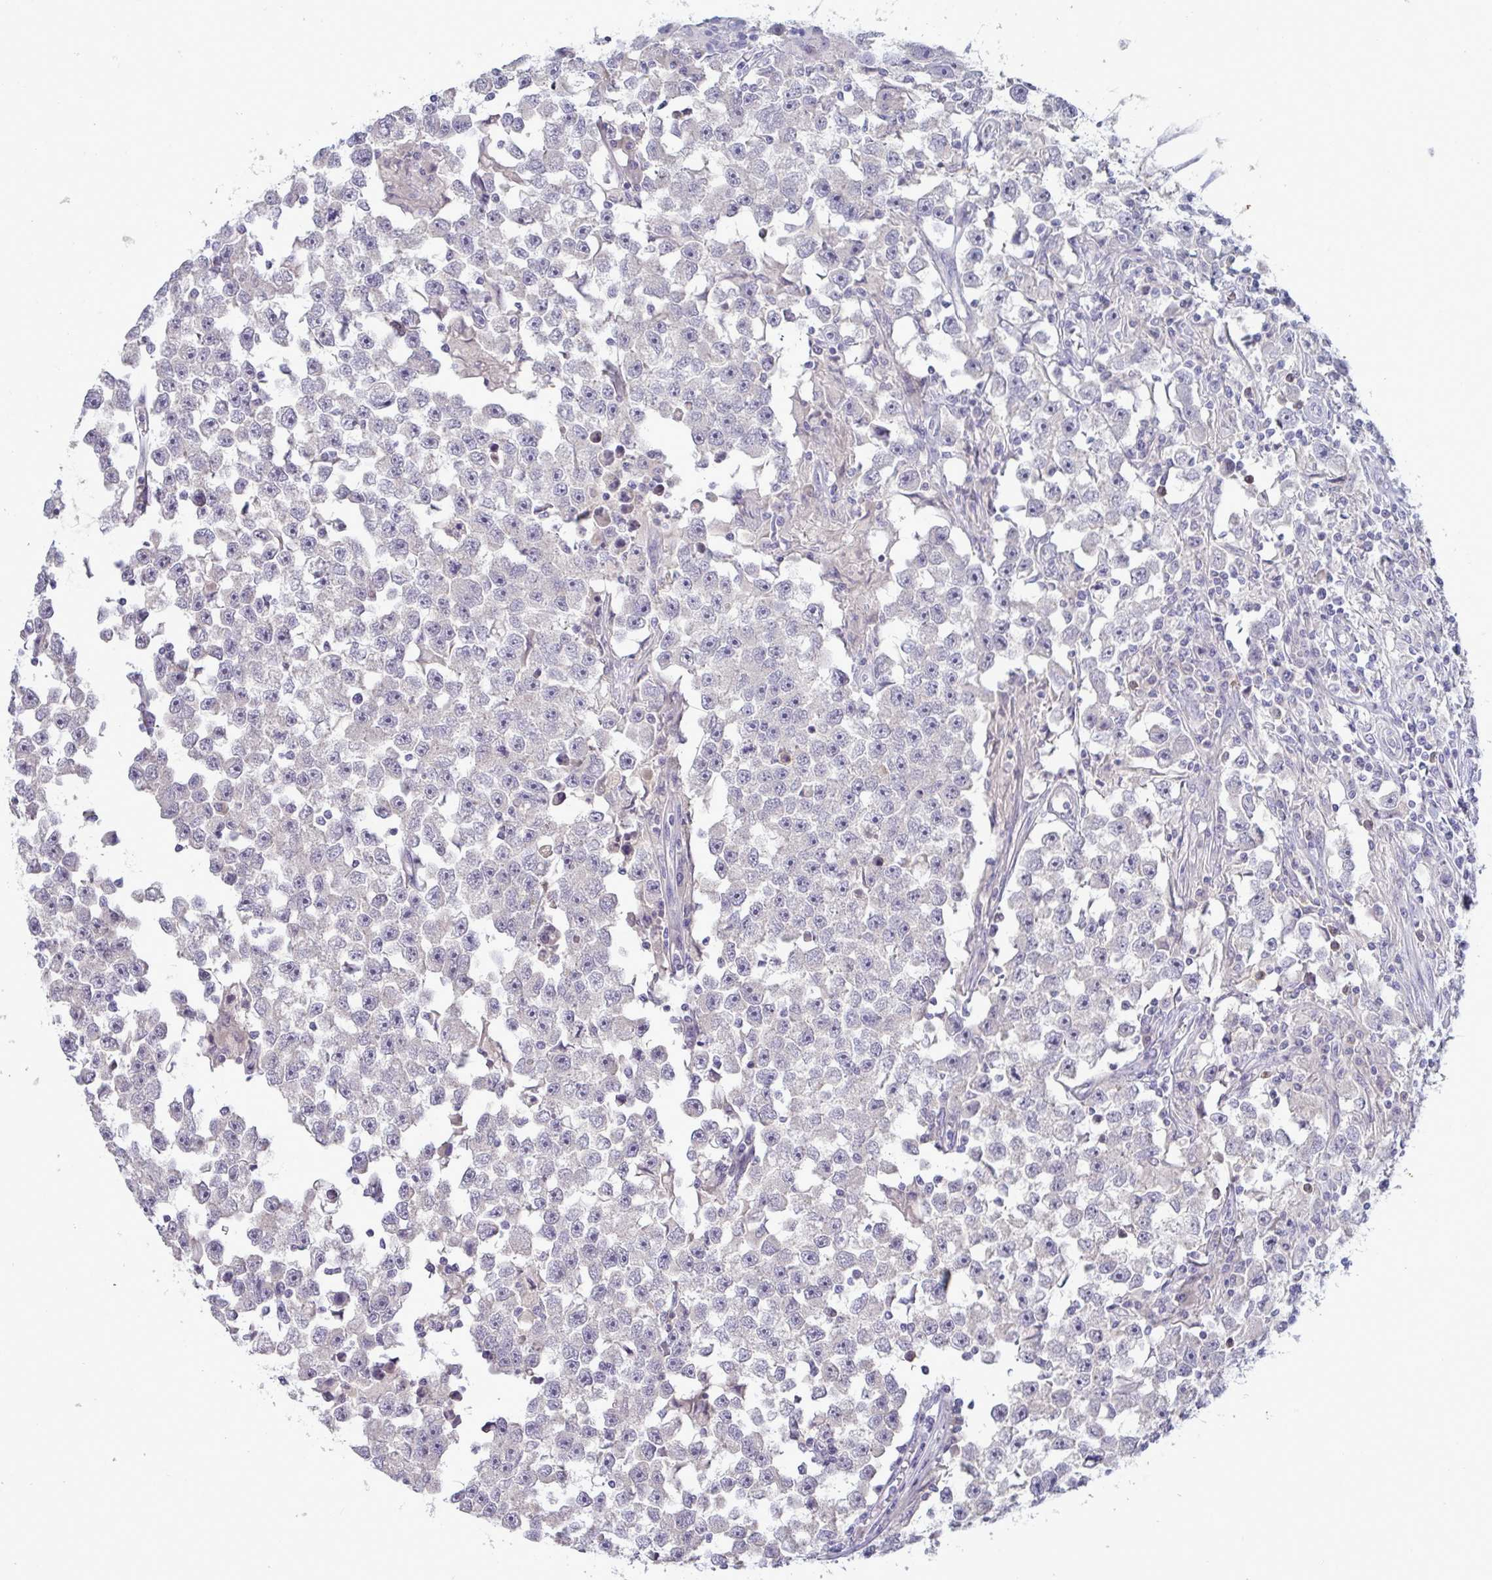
{"staining": {"intensity": "negative", "quantity": "none", "location": "none"}, "tissue": "testis cancer", "cell_type": "Tumor cells", "image_type": "cancer", "snomed": [{"axis": "morphology", "description": "Seminoma, NOS"}, {"axis": "topography", "description": "Testis"}], "caption": "This is an IHC histopathology image of testis seminoma. There is no positivity in tumor cells.", "gene": "TENT5D", "patient": {"sex": "male", "age": 33}}